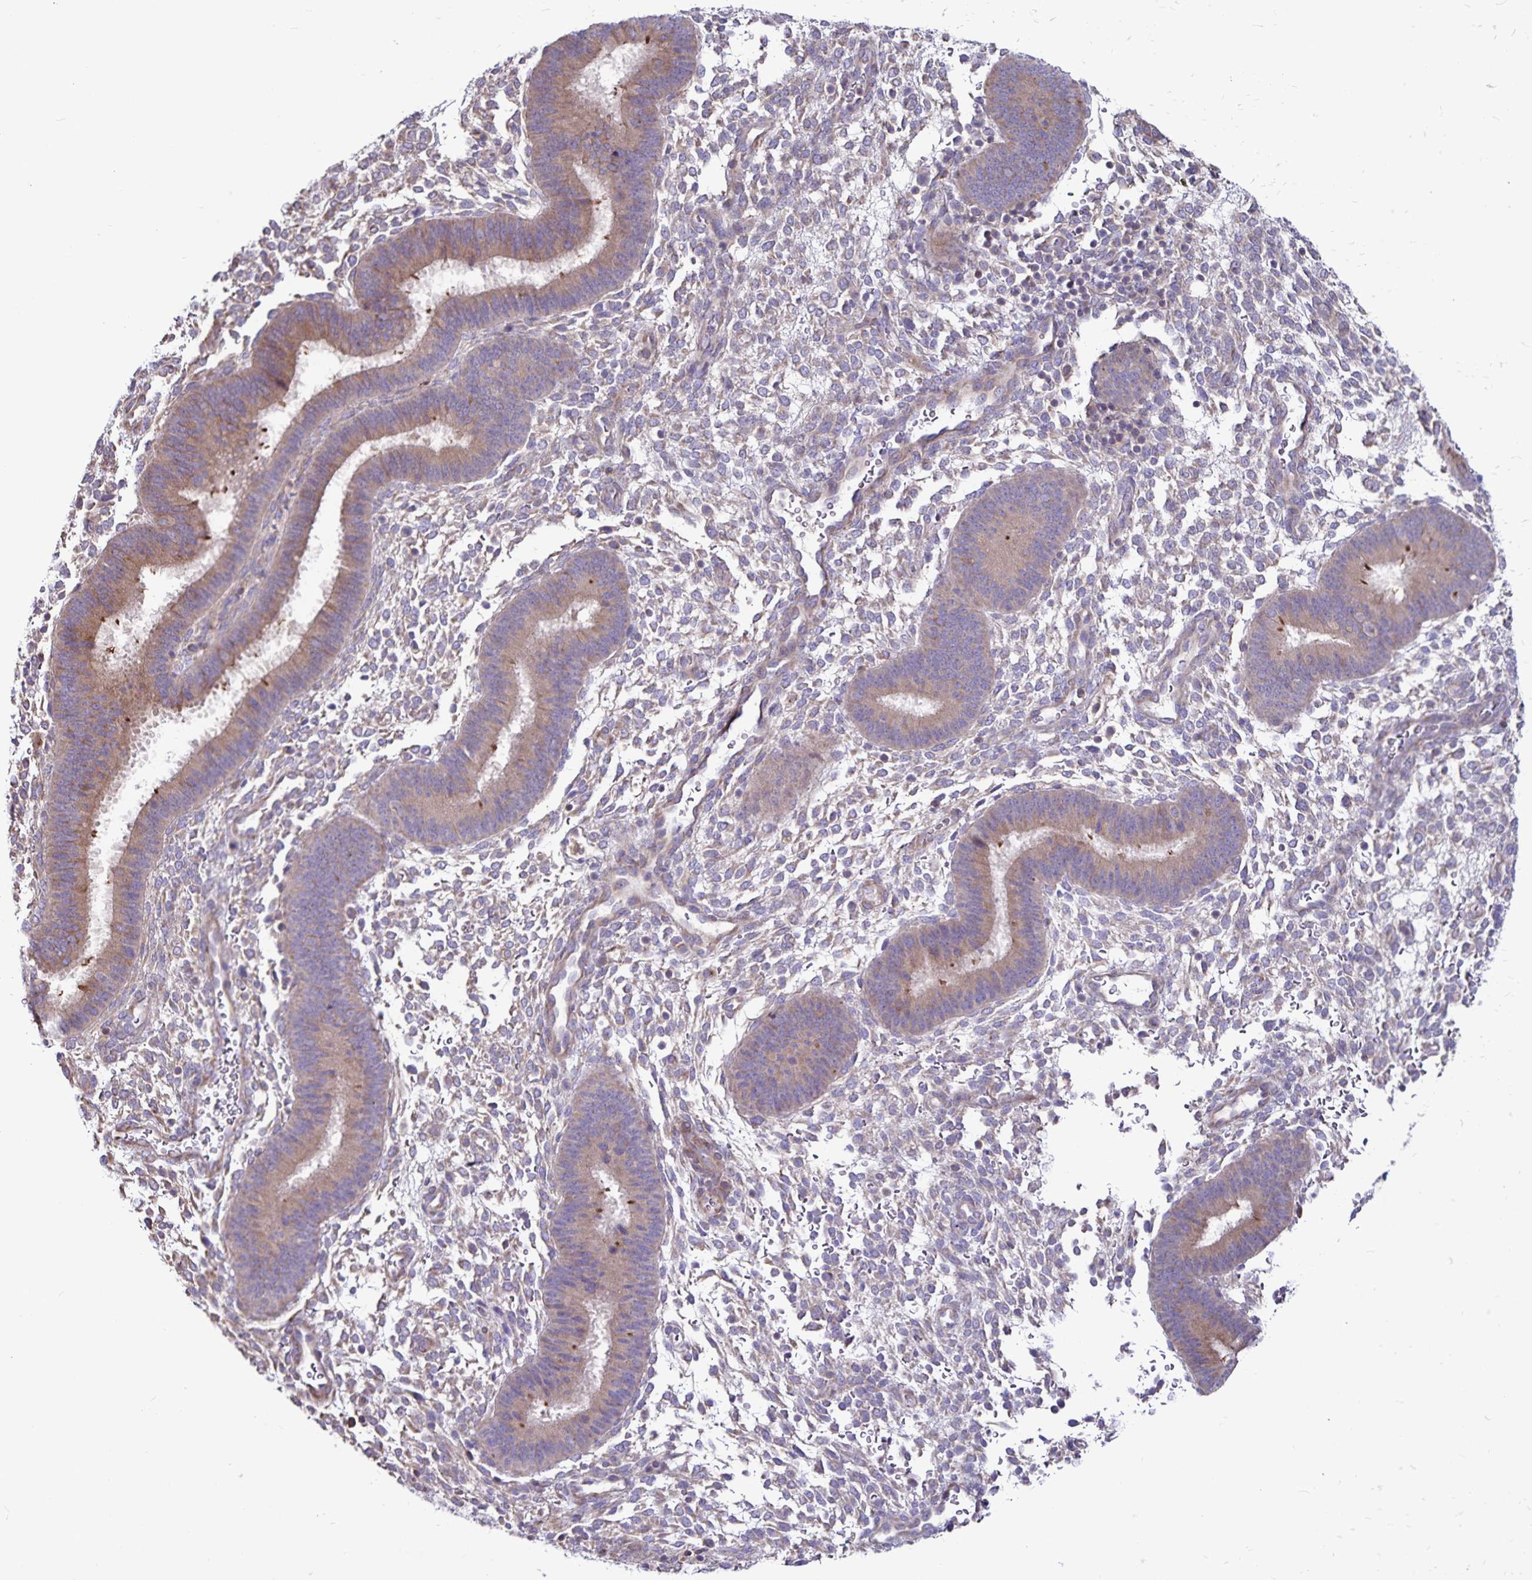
{"staining": {"intensity": "weak", "quantity": "<25%", "location": "cytoplasmic/membranous"}, "tissue": "endometrium", "cell_type": "Cells in endometrial stroma", "image_type": "normal", "snomed": [{"axis": "morphology", "description": "Normal tissue, NOS"}, {"axis": "topography", "description": "Endometrium"}], "caption": "Protein analysis of normal endometrium shows no significant staining in cells in endometrial stroma. Nuclei are stained in blue.", "gene": "NAGPA", "patient": {"sex": "female", "age": 39}}